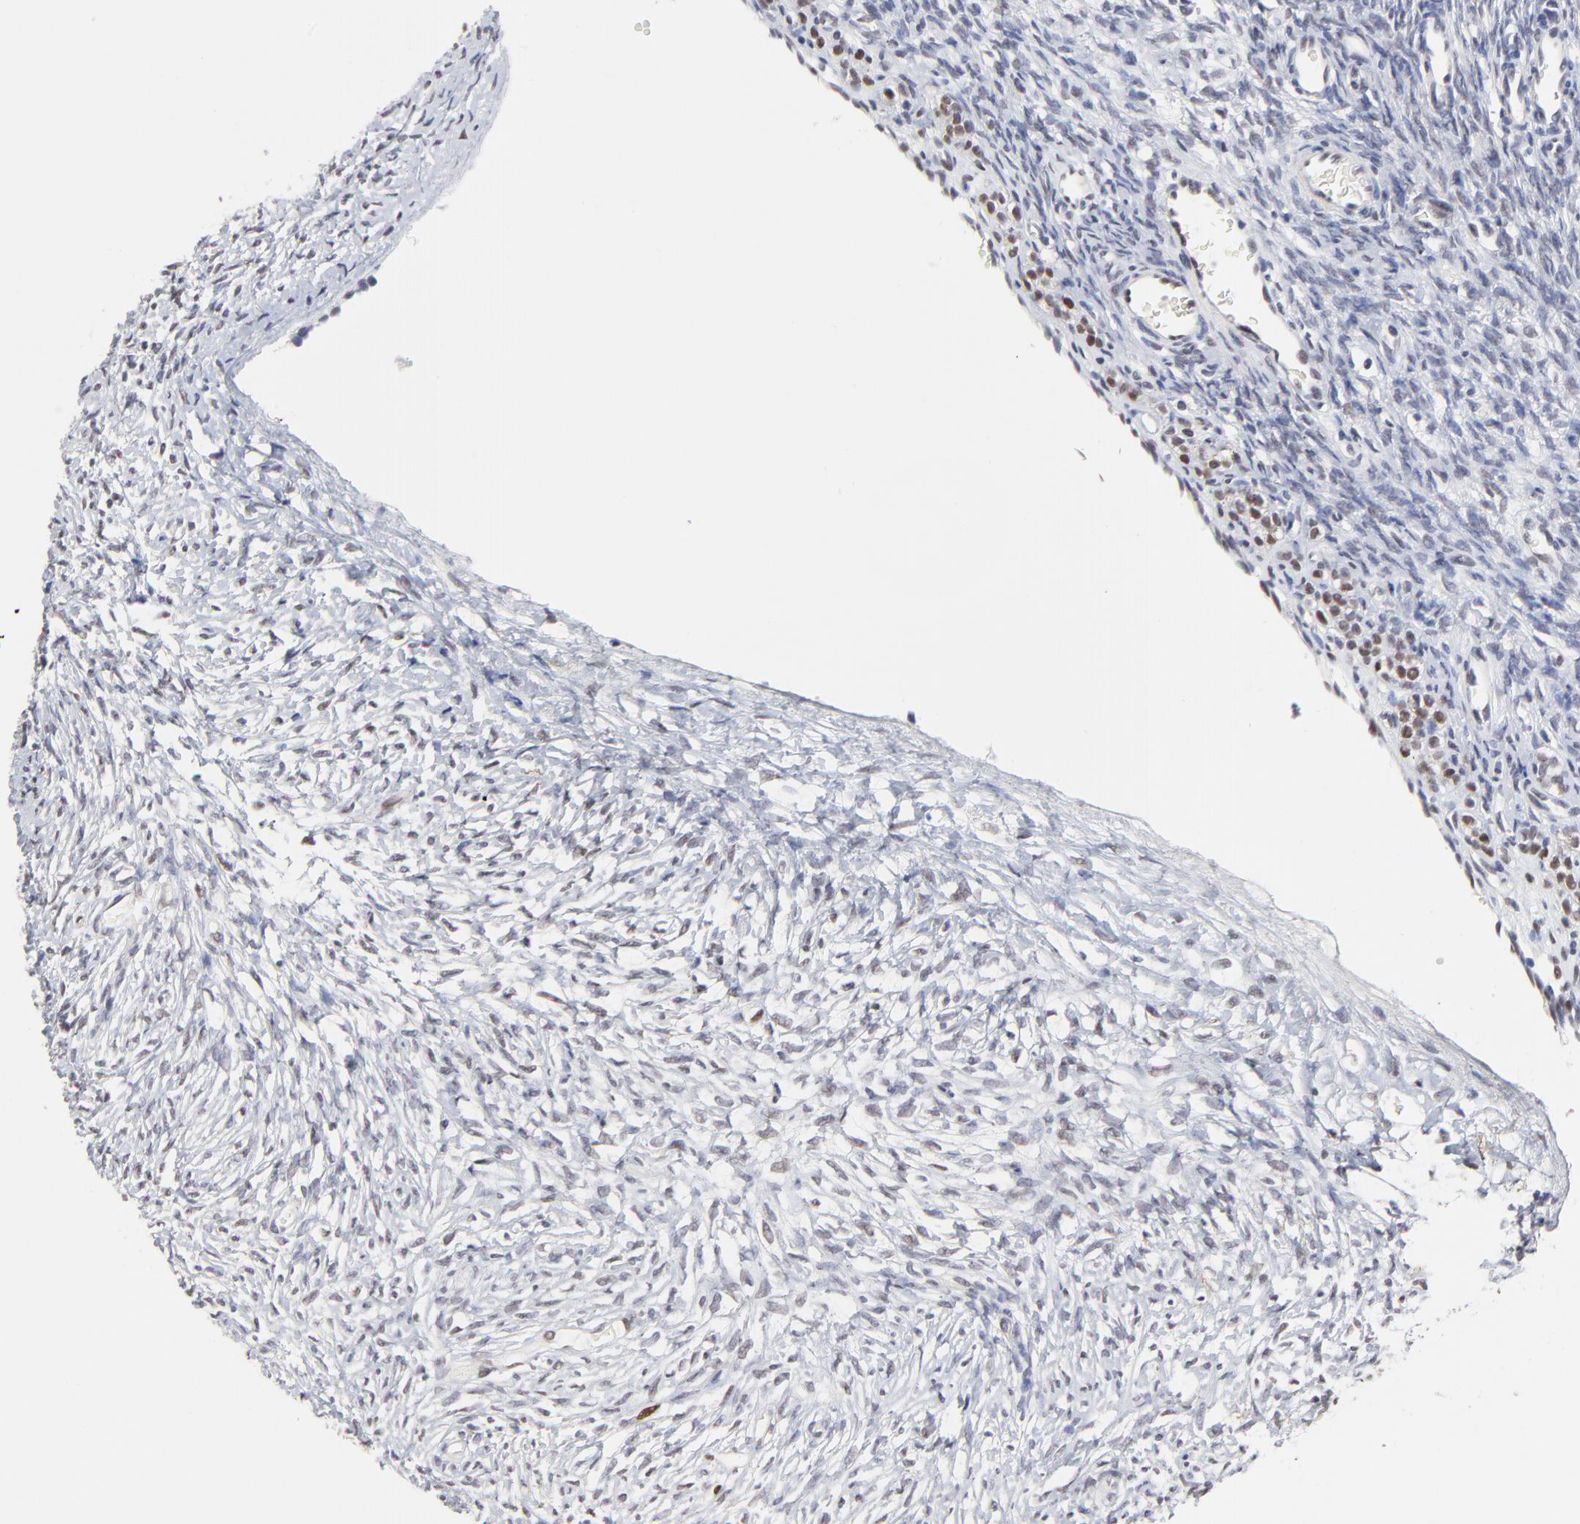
{"staining": {"intensity": "weak", "quantity": "25%-75%", "location": "nuclear"}, "tissue": "ovary", "cell_type": "Follicle cells", "image_type": "normal", "snomed": [{"axis": "morphology", "description": "Normal tissue, NOS"}, {"axis": "topography", "description": "Ovary"}], "caption": "A brown stain labels weak nuclear positivity of a protein in follicle cells of benign ovary. Using DAB (3,3'-diaminobenzidine) (brown) and hematoxylin (blue) stains, captured at high magnification using brightfield microscopy.", "gene": "OGFOD1", "patient": {"sex": "female", "age": 35}}